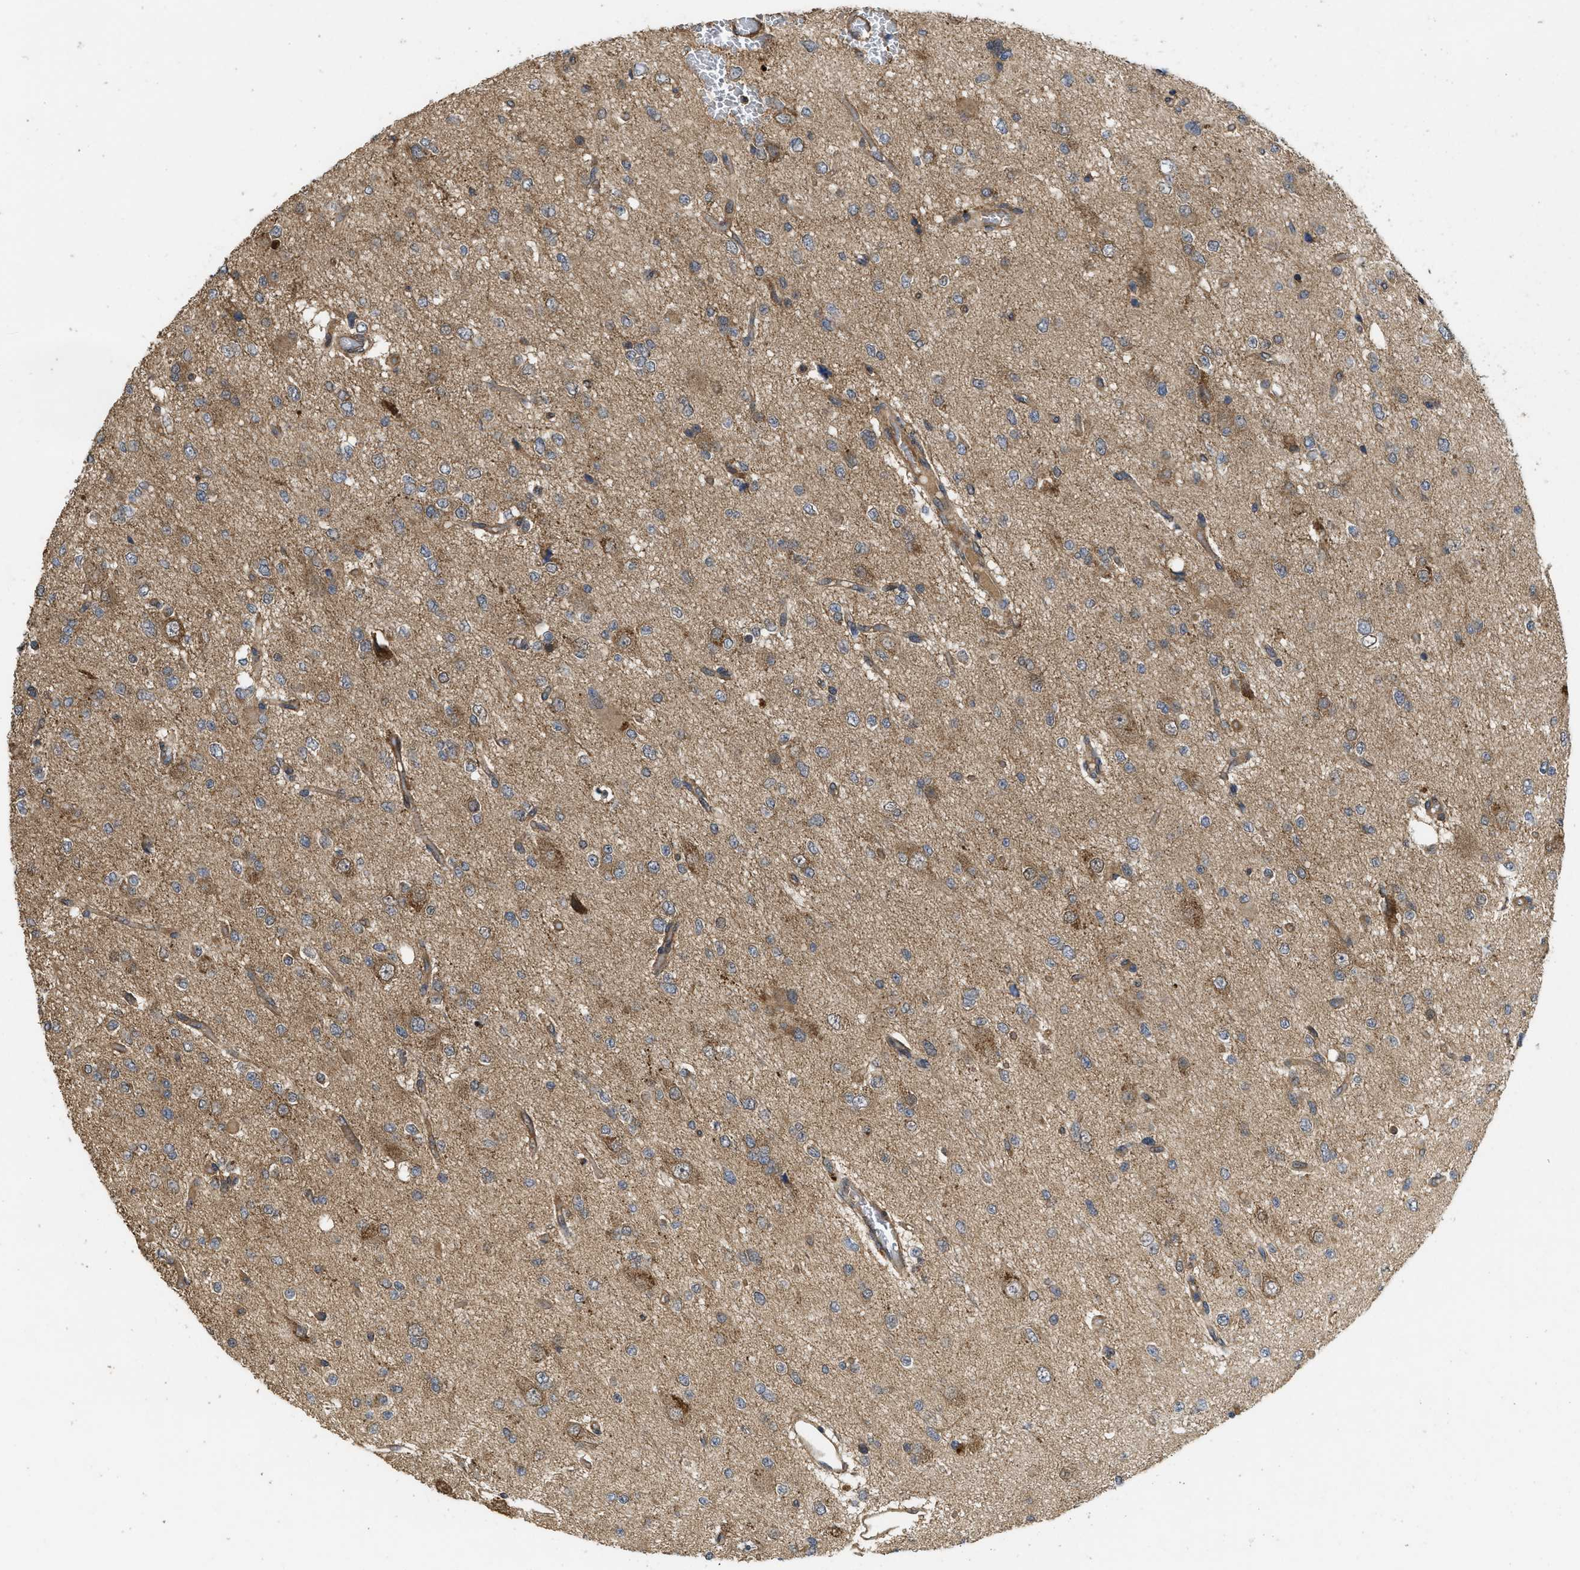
{"staining": {"intensity": "moderate", "quantity": "25%-75%", "location": "cytoplasmic/membranous"}, "tissue": "glioma", "cell_type": "Tumor cells", "image_type": "cancer", "snomed": [{"axis": "morphology", "description": "Glioma, malignant, Low grade"}, {"axis": "topography", "description": "Brain"}], "caption": "IHC histopathology image of neoplastic tissue: low-grade glioma (malignant) stained using IHC reveals medium levels of moderate protein expression localized specifically in the cytoplasmic/membranous of tumor cells, appearing as a cytoplasmic/membranous brown color.", "gene": "FZD6", "patient": {"sex": "male", "age": 38}}